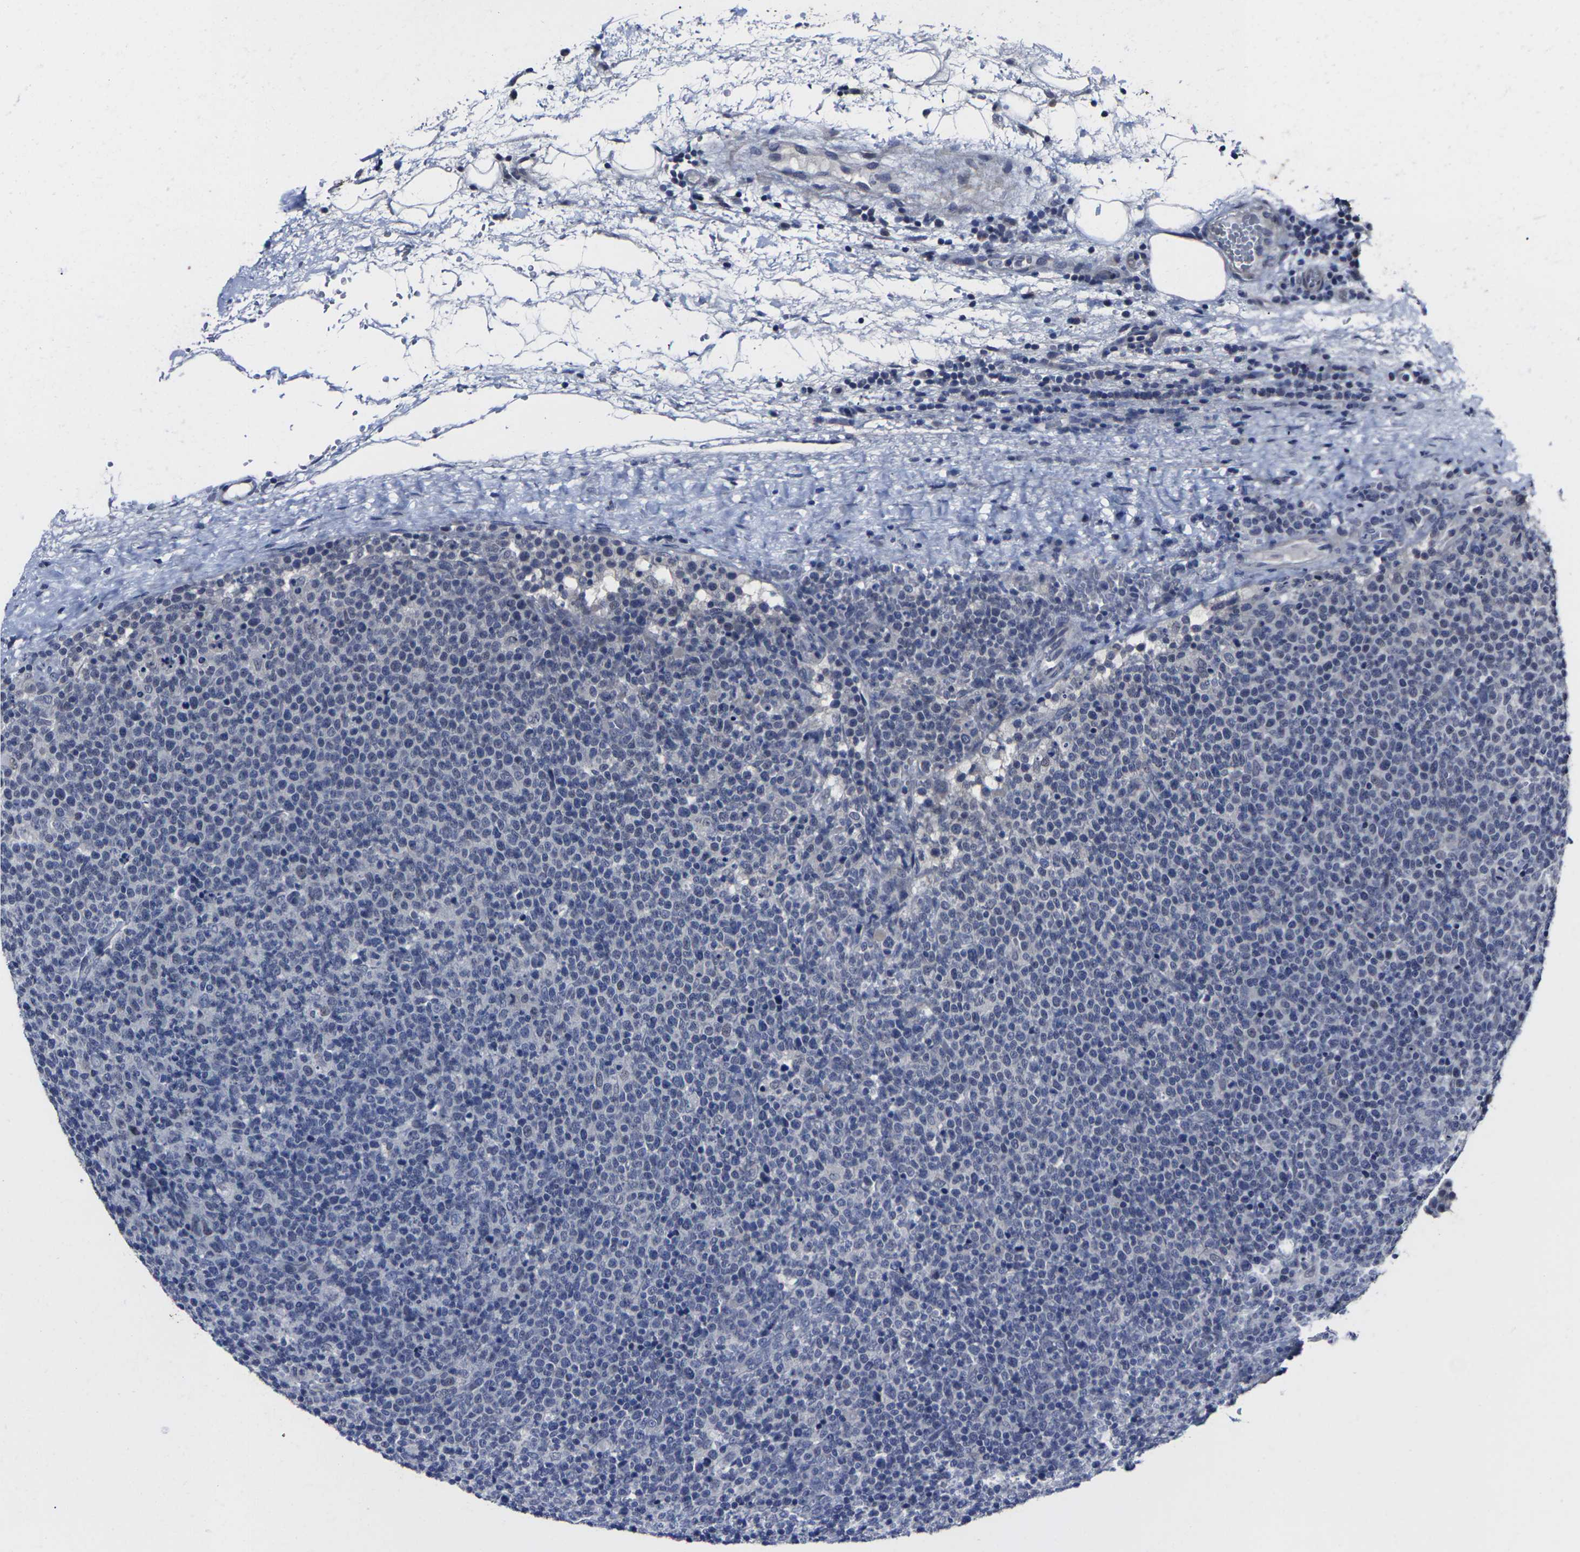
{"staining": {"intensity": "negative", "quantity": "none", "location": "none"}, "tissue": "lymphoma", "cell_type": "Tumor cells", "image_type": "cancer", "snomed": [{"axis": "morphology", "description": "Malignant lymphoma, non-Hodgkin's type, High grade"}, {"axis": "topography", "description": "Lymph node"}], "caption": "Tumor cells show no significant protein staining in high-grade malignant lymphoma, non-Hodgkin's type. Brightfield microscopy of immunohistochemistry (IHC) stained with DAB (3,3'-diaminobenzidine) (brown) and hematoxylin (blue), captured at high magnification.", "gene": "MSANTD4", "patient": {"sex": "male", "age": 61}}